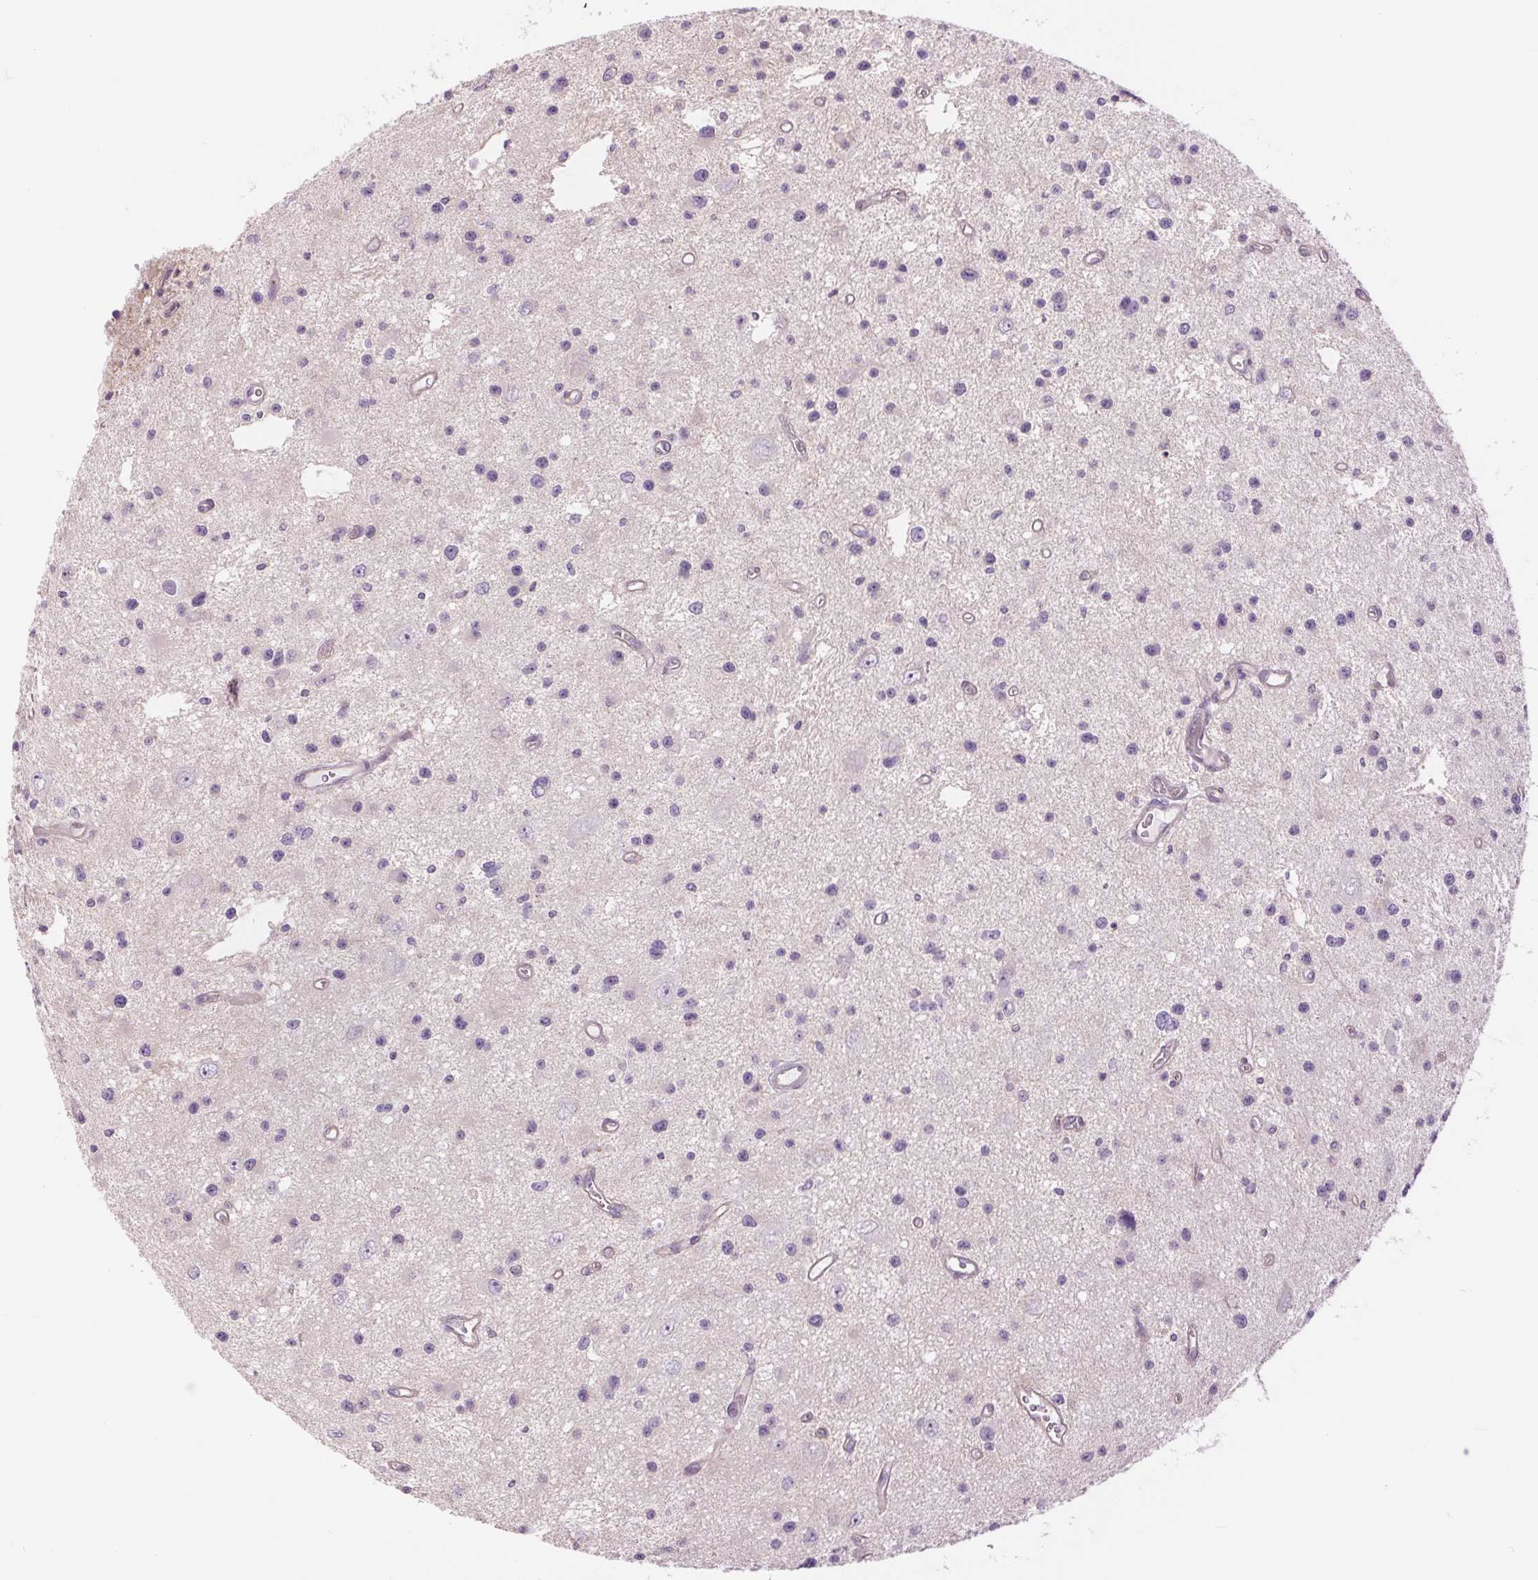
{"staining": {"intensity": "negative", "quantity": "none", "location": "none"}, "tissue": "glioma", "cell_type": "Tumor cells", "image_type": "cancer", "snomed": [{"axis": "morphology", "description": "Glioma, malignant, Low grade"}, {"axis": "topography", "description": "Brain"}], "caption": "An immunohistochemistry photomicrograph of malignant glioma (low-grade) is shown. There is no staining in tumor cells of malignant glioma (low-grade).", "gene": "CTNNA3", "patient": {"sex": "male", "age": 43}}